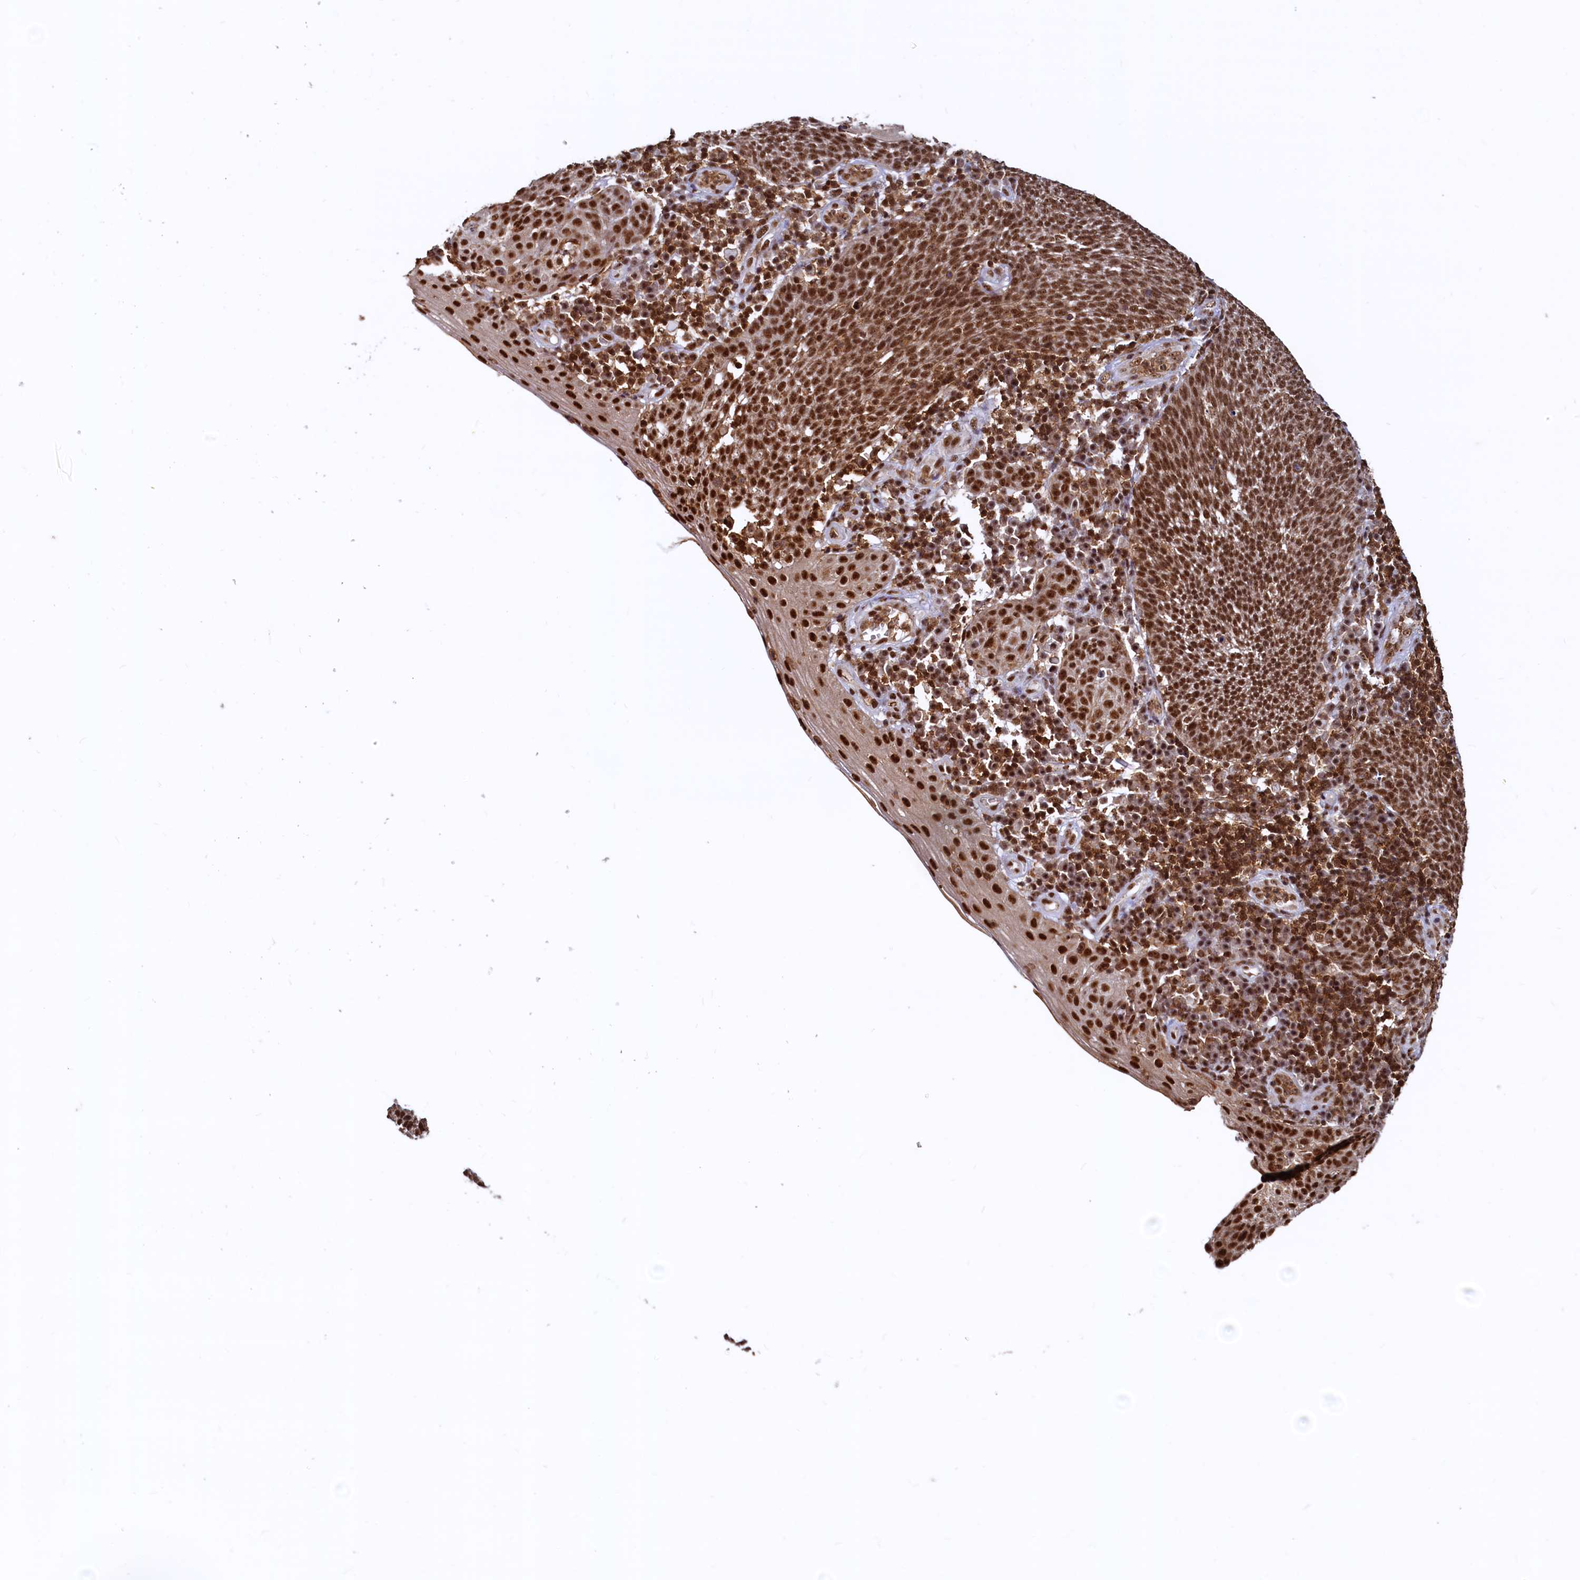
{"staining": {"intensity": "strong", "quantity": ">75%", "location": "nuclear"}, "tissue": "cervical cancer", "cell_type": "Tumor cells", "image_type": "cancer", "snomed": [{"axis": "morphology", "description": "Squamous cell carcinoma, NOS"}, {"axis": "topography", "description": "Cervix"}], "caption": "DAB immunohistochemical staining of human cervical cancer (squamous cell carcinoma) shows strong nuclear protein expression in approximately >75% of tumor cells.", "gene": "RSRC2", "patient": {"sex": "female", "age": 34}}